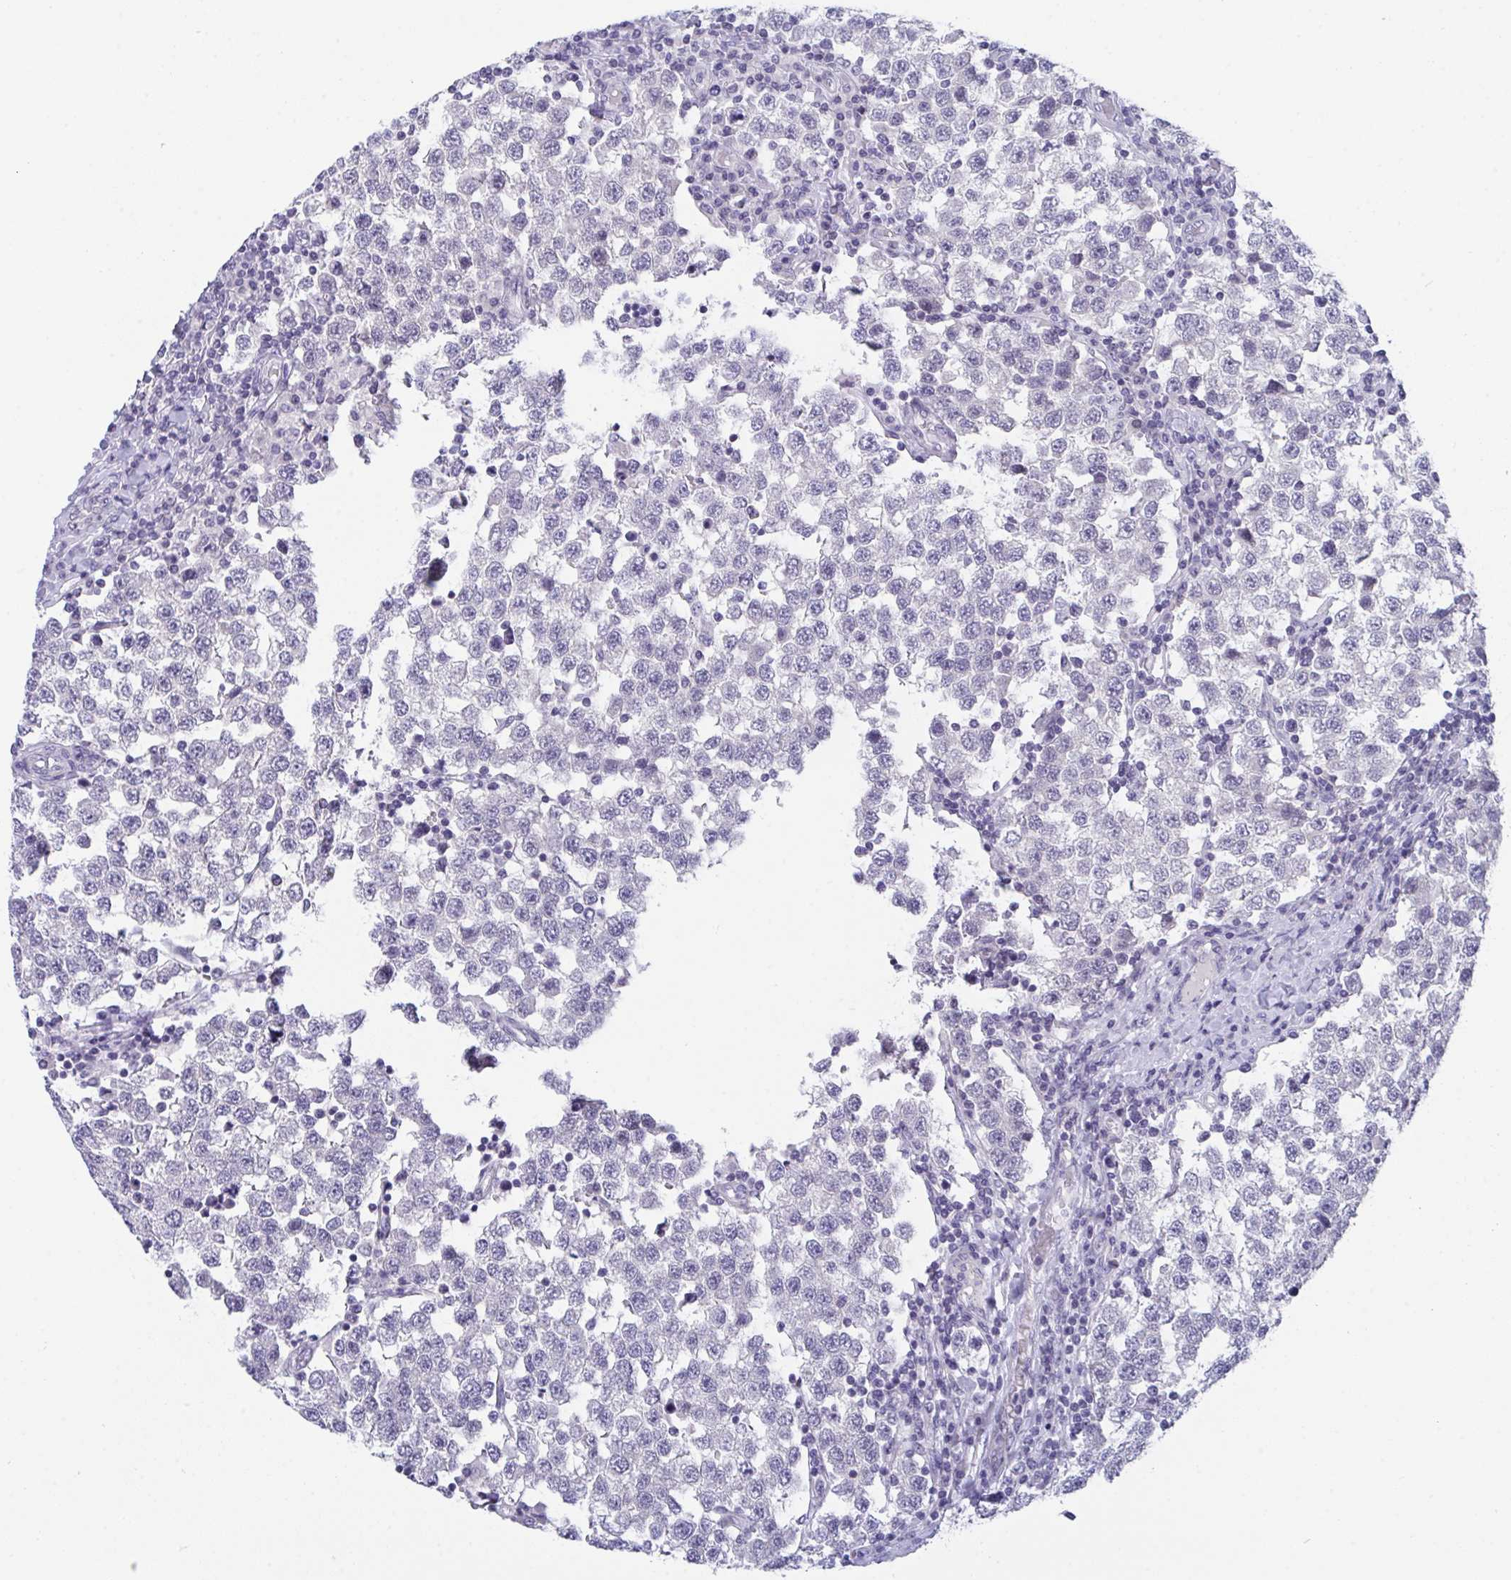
{"staining": {"intensity": "negative", "quantity": "none", "location": "none"}, "tissue": "testis cancer", "cell_type": "Tumor cells", "image_type": "cancer", "snomed": [{"axis": "morphology", "description": "Seminoma, NOS"}, {"axis": "topography", "description": "Testis"}], "caption": "Micrograph shows no protein positivity in tumor cells of testis seminoma tissue.", "gene": "BMAL2", "patient": {"sex": "male", "age": 34}}